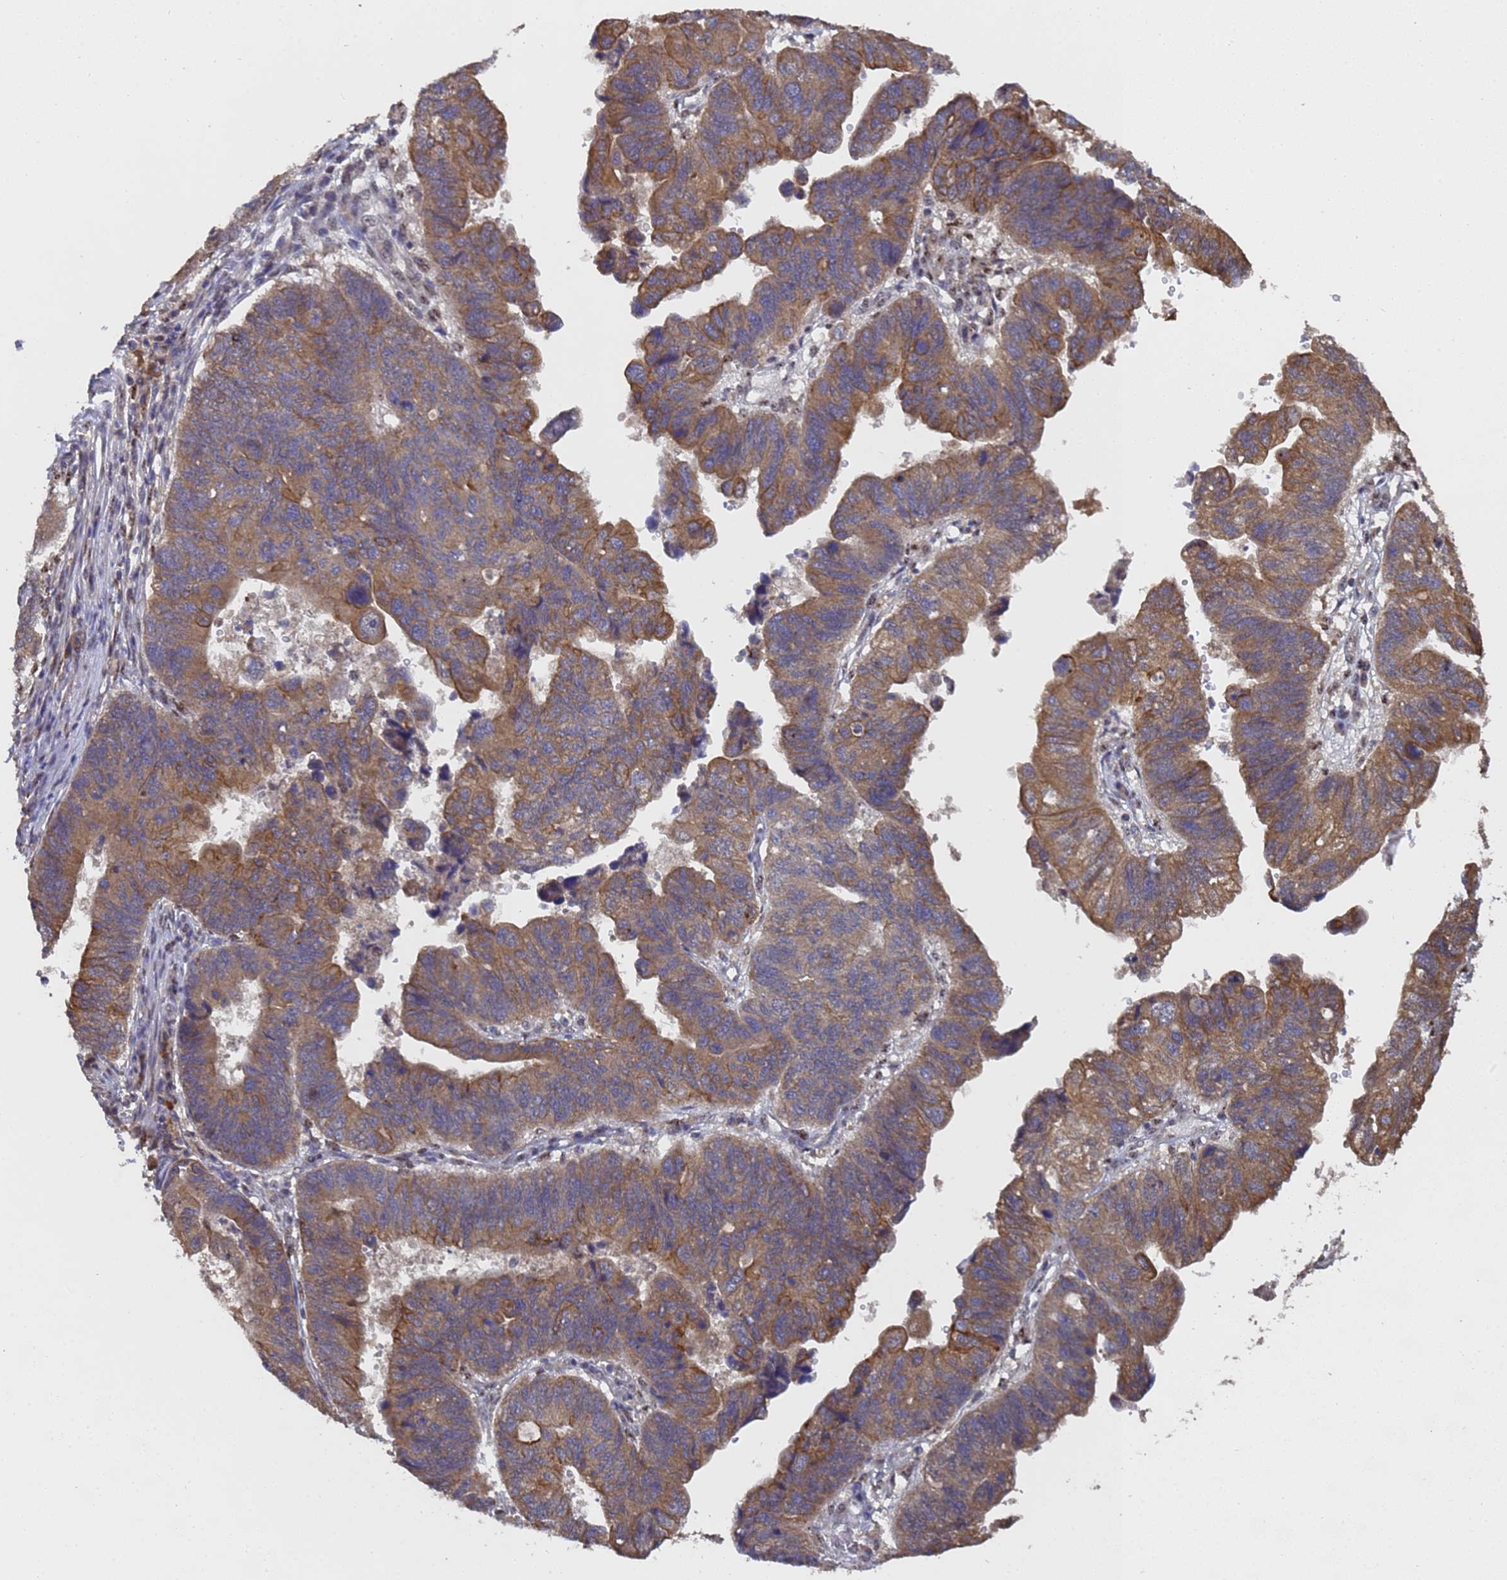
{"staining": {"intensity": "moderate", "quantity": ">75%", "location": "cytoplasmic/membranous"}, "tissue": "stomach cancer", "cell_type": "Tumor cells", "image_type": "cancer", "snomed": [{"axis": "morphology", "description": "Adenocarcinoma, NOS"}, {"axis": "topography", "description": "Stomach"}], "caption": "Approximately >75% of tumor cells in human stomach cancer show moderate cytoplasmic/membranous protein staining as visualized by brown immunohistochemical staining.", "gene": "SECISBP2", "patient": {"sex": "male", "age": 59}}